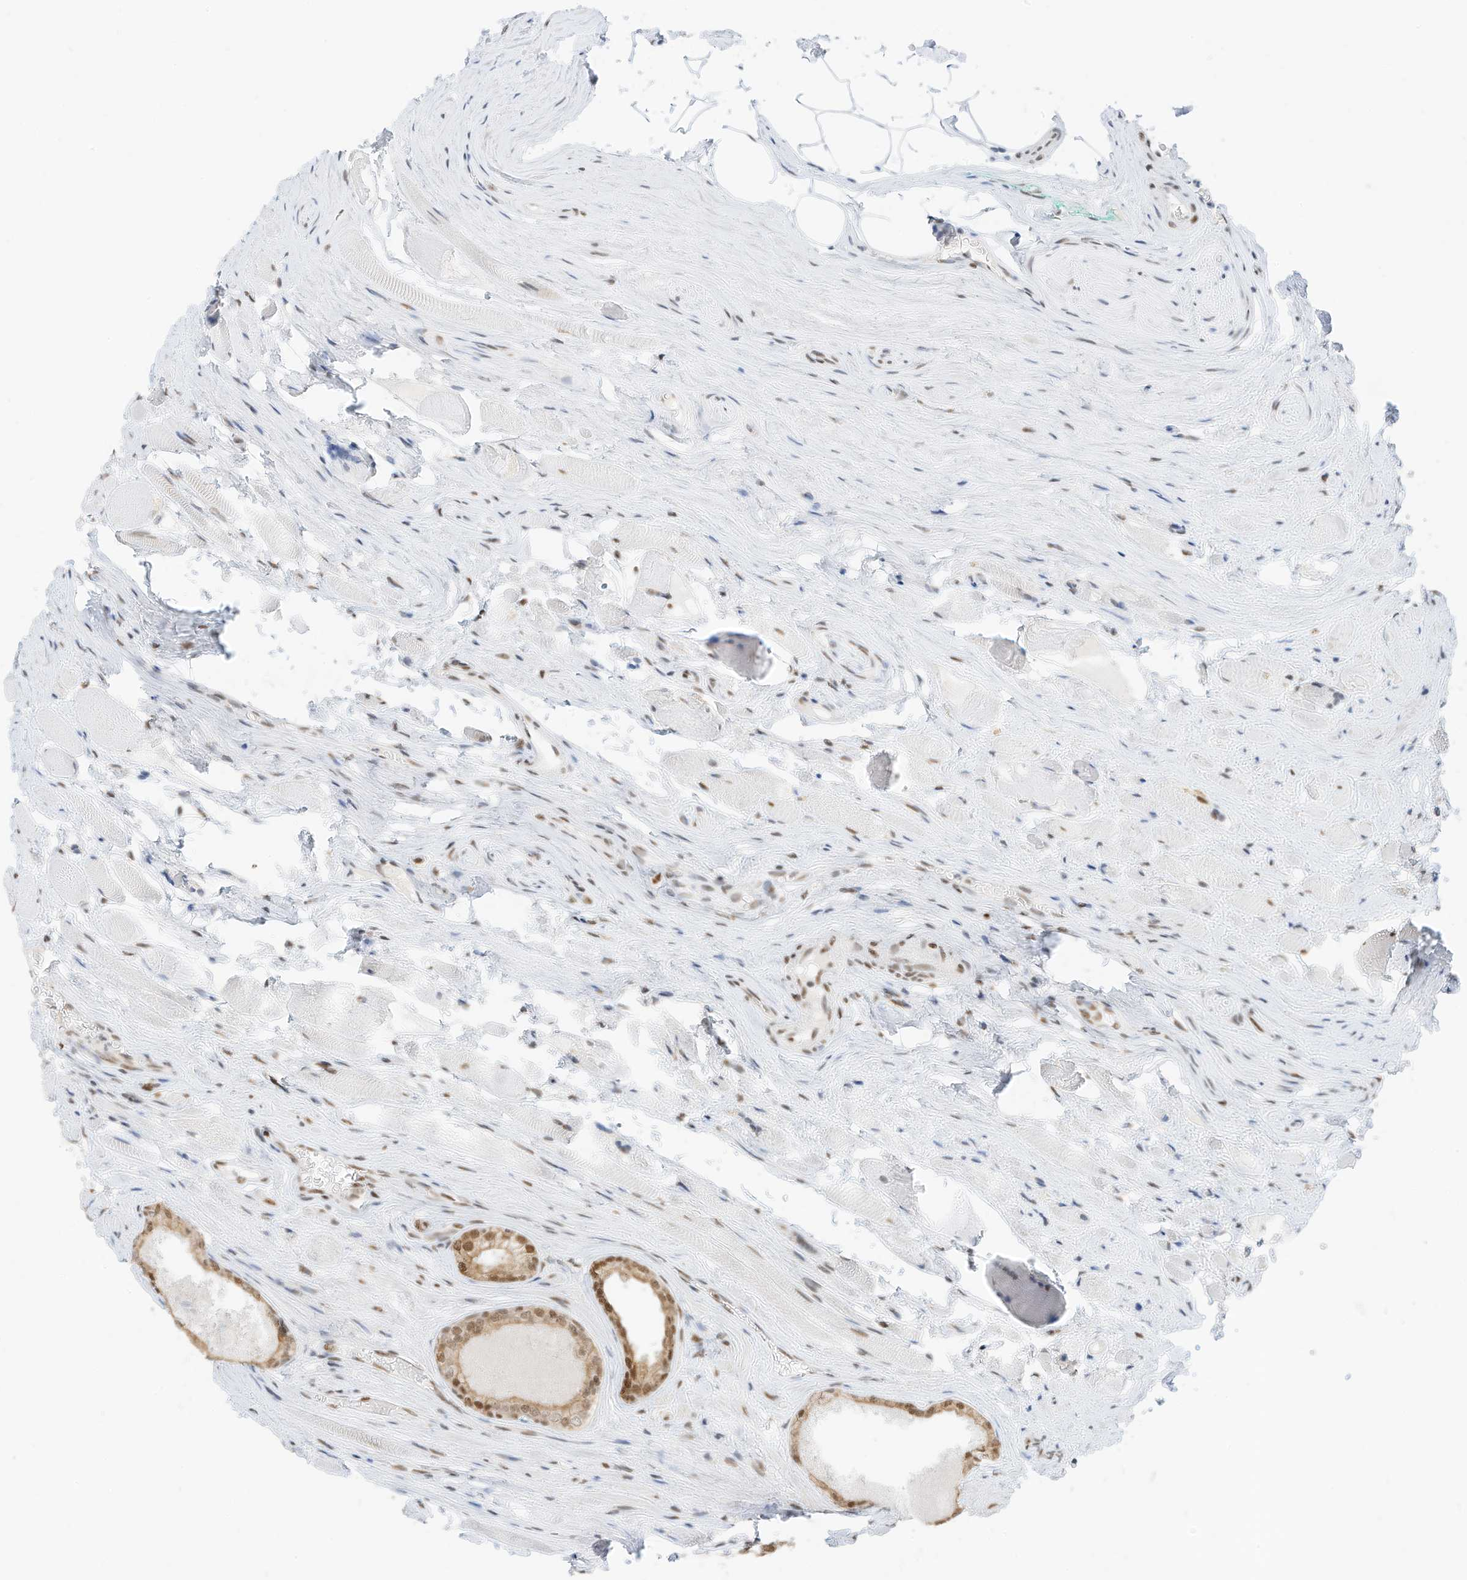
{"staining": {"intensity": "moderate", "quantity": ">75%", "location": "nuclear"}, "tissue": "prostate cancer", "cell_type": "Tumor cells", "image_type": "cancer", "snomed": [{"axis": "morphology", "description": "Adenocarcinoma, Low grade"}, {"axis": "topography", "description": "Prostate"}], "caption": "About >75% of tumor cells in prostate cancer demonstrate moderate nuclear protein staining as visualized by brown immunohistochemical staining.", "gene": "SMARCA2", "patient": {"sex": "male", "age": 72}}